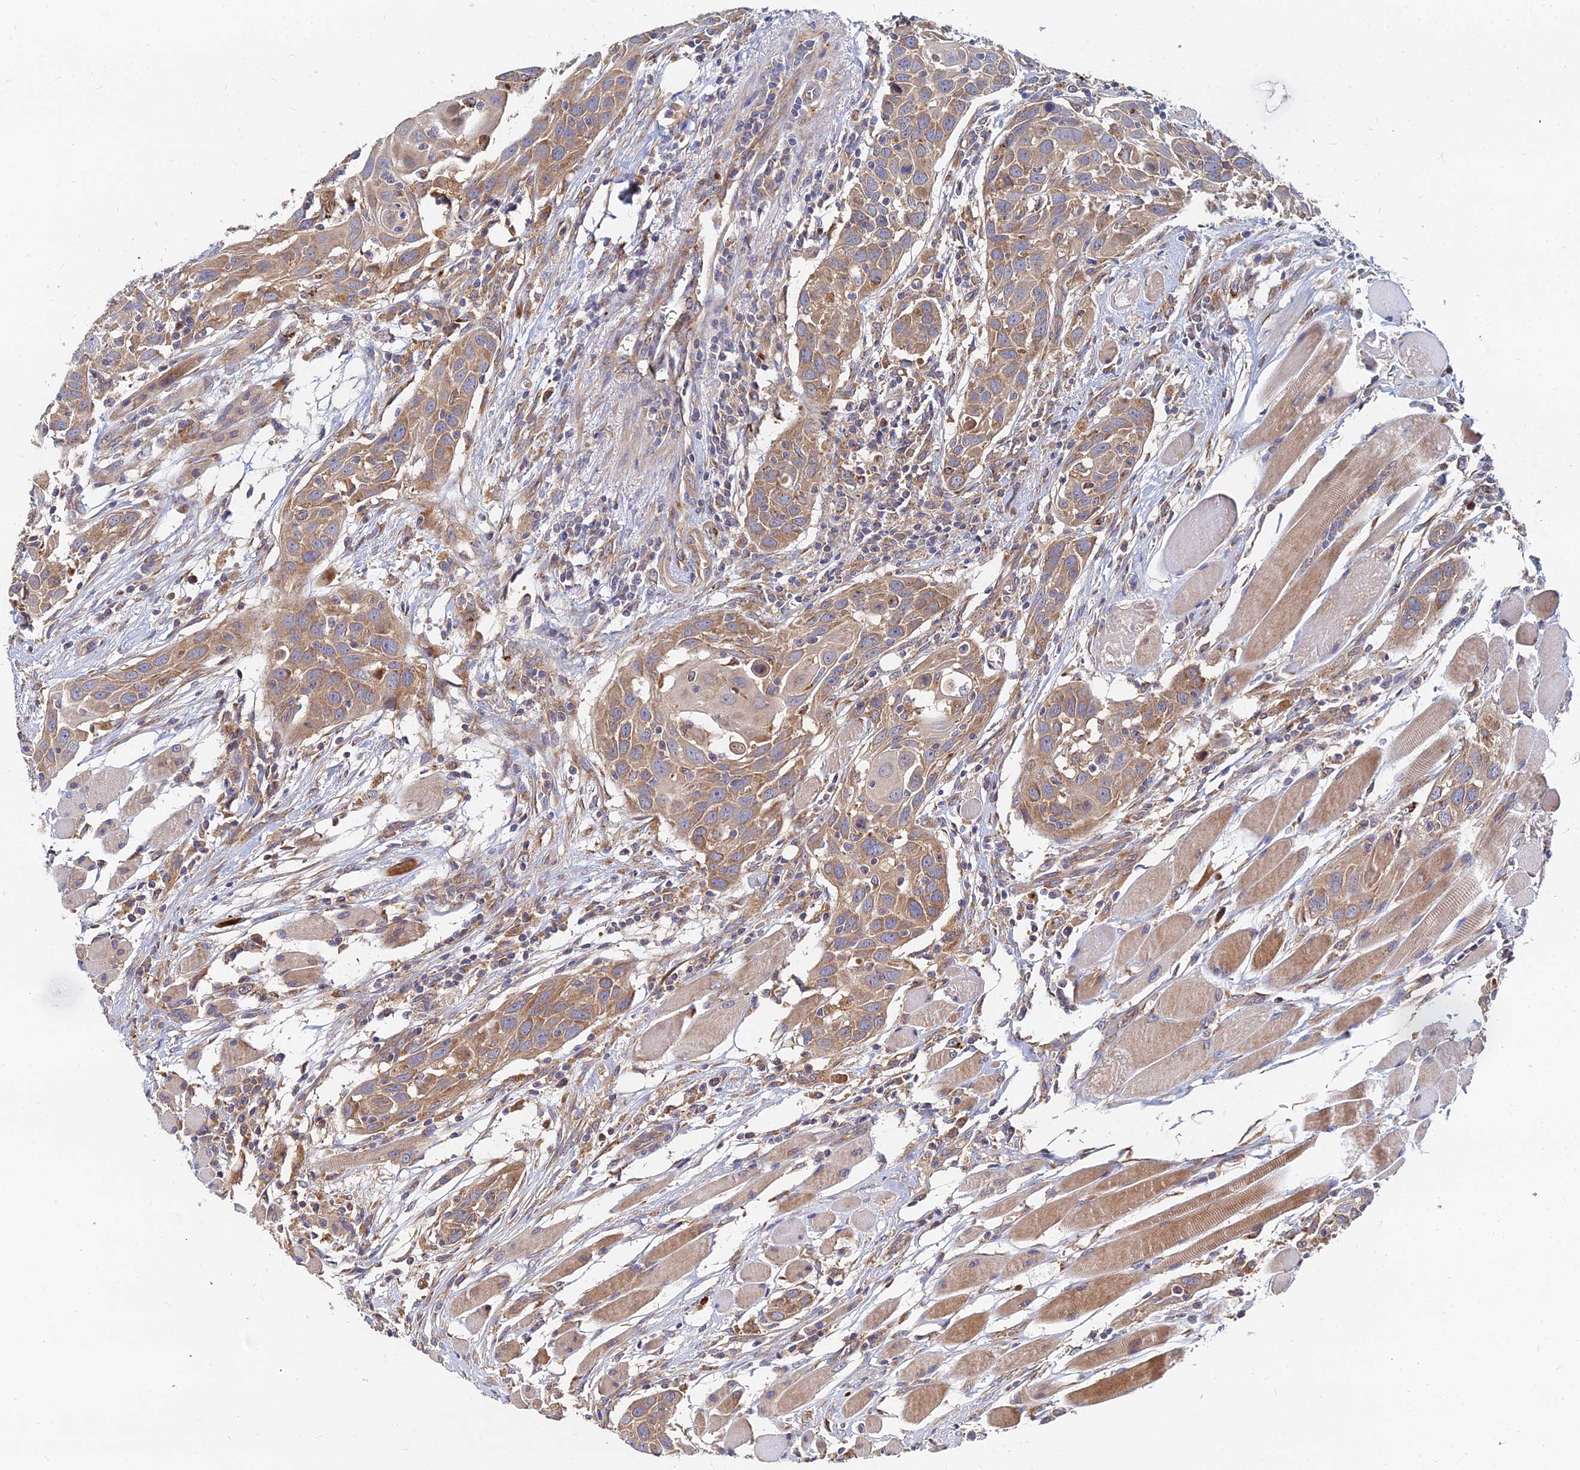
{"staining": {"intensity": "moderate", "quantity": ">75%", "location": "cytoplasmic/membranous"}, "tissue": "head and neck cancer", "cell_type": "Tumor cells", "image_type": "cancer", "snomed": [{"axis": "morphology", "description": "Squamous cell carcinoma, NOS"}, {"axis": "topography", "description": "Oral tissue"}, {"axis": "topography", "description": "Head-Neck"}], "caption": "Immunohistochemical staining of head and neck cancer shows medium levels of moderate cytoplasmic/membranous expression in about >75% of tumor cells. The staining was performed using DAB (3,3'-diaminobenzidine) to visualize the protein expression in brown, while the nuclei were stained in blue with hematoxylin (Magnification: 20x).", "gene": "CCZ1", "patient": {"sex": "female", "age": 50}}